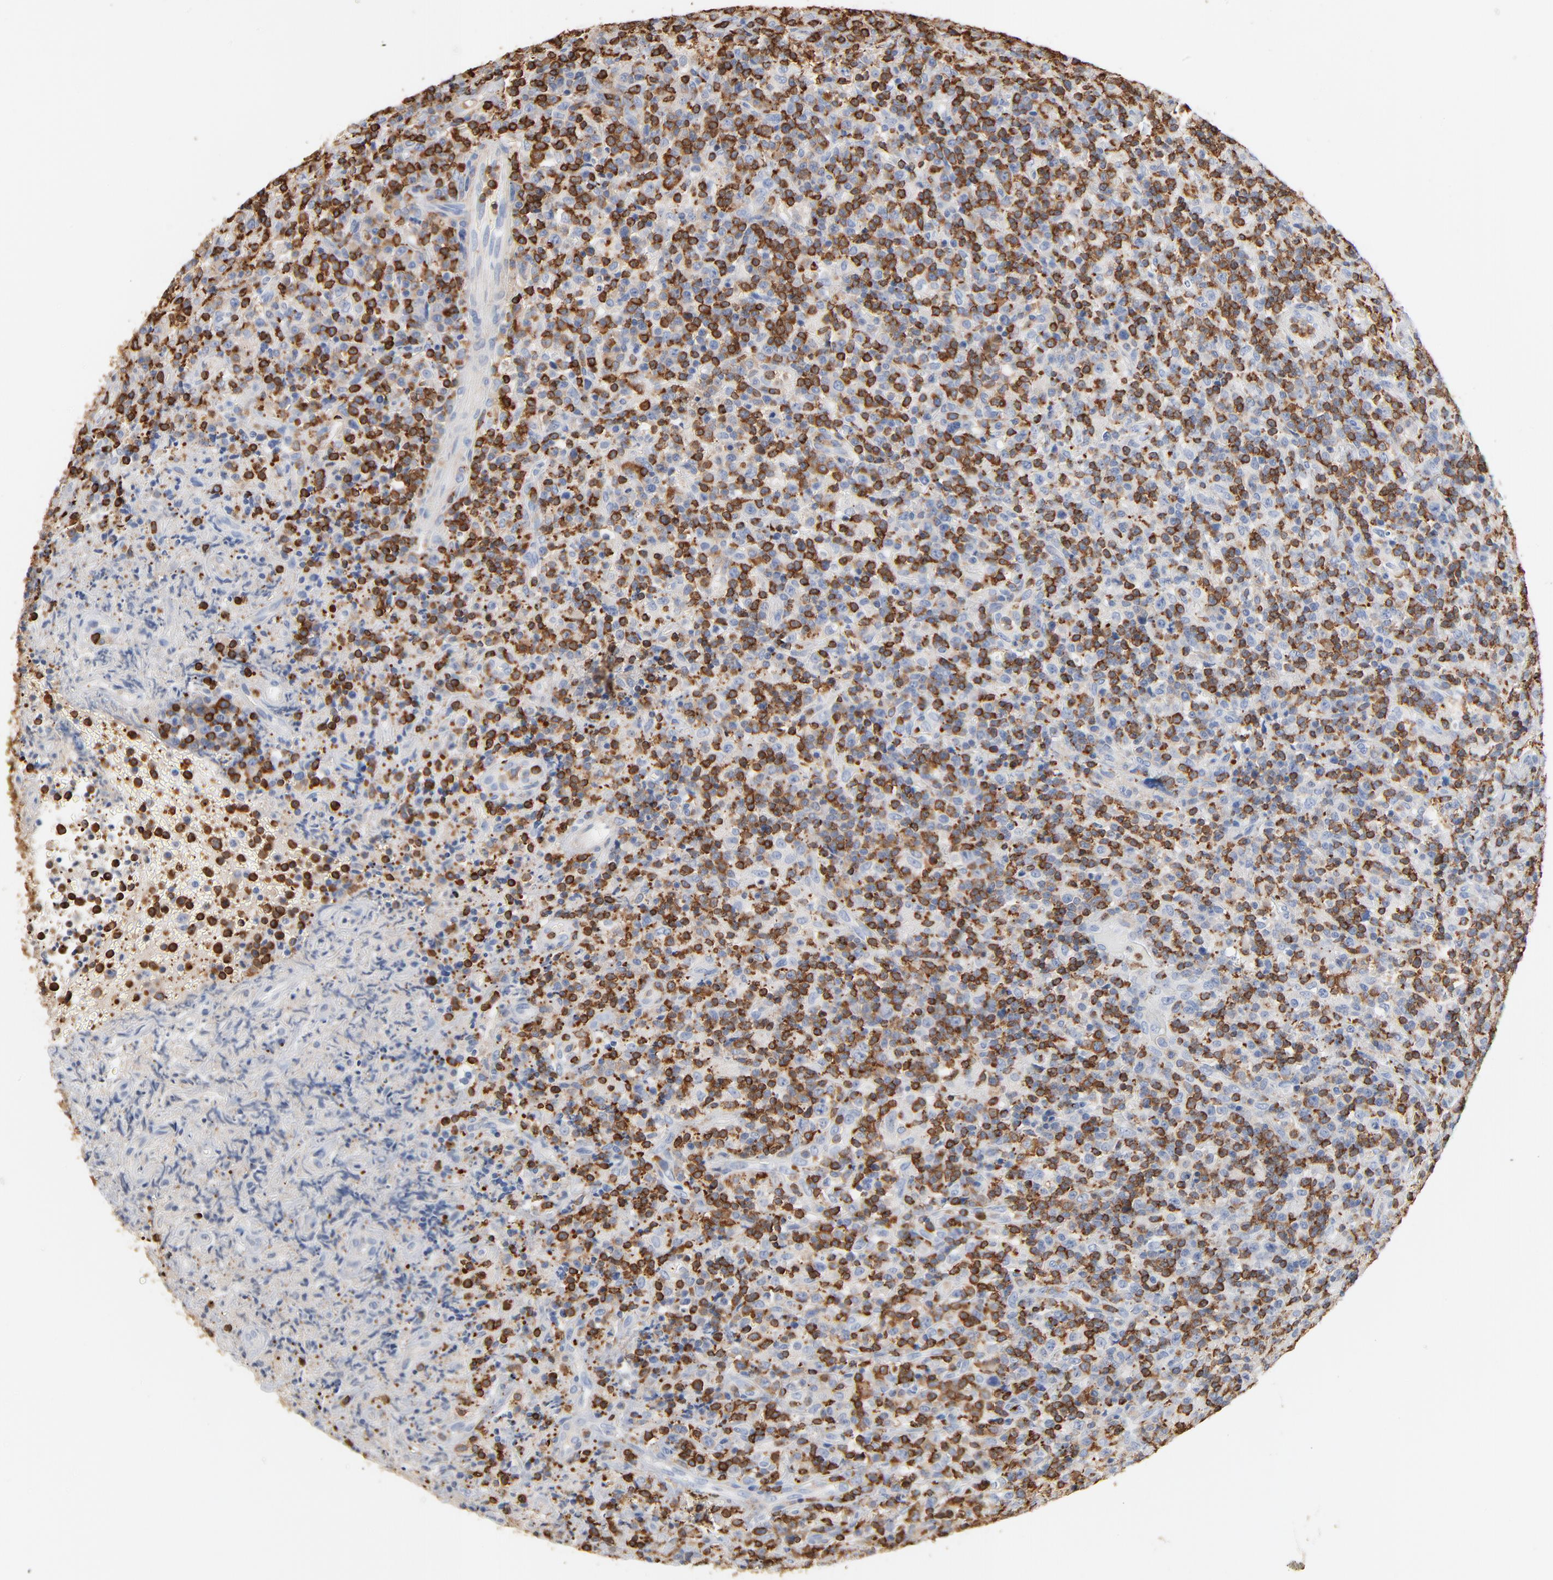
{"staining": {"intensity": "weak", "quantity": "25%-75%", "location": "cytoplasmic/membranous"}, "tissue": "lymphoma", "cell_type": "Tumor cells", "image_type": "cancer", "snomed": [{"axis": "morphology", "description": "Hodgkin's disease, NOS"}, {"axis": "topography", "description": "Lymph node"}], "caption": "IHC (DAB (3,3'-diaminobenzidine)) staining of human lymphoma exhibits weak cytoplasmic/membranous protein staining in approximately 25%-75% of tumor cells.", "gene": "SH3KBP1", "patient": {"sex": "male", "age": 65}}